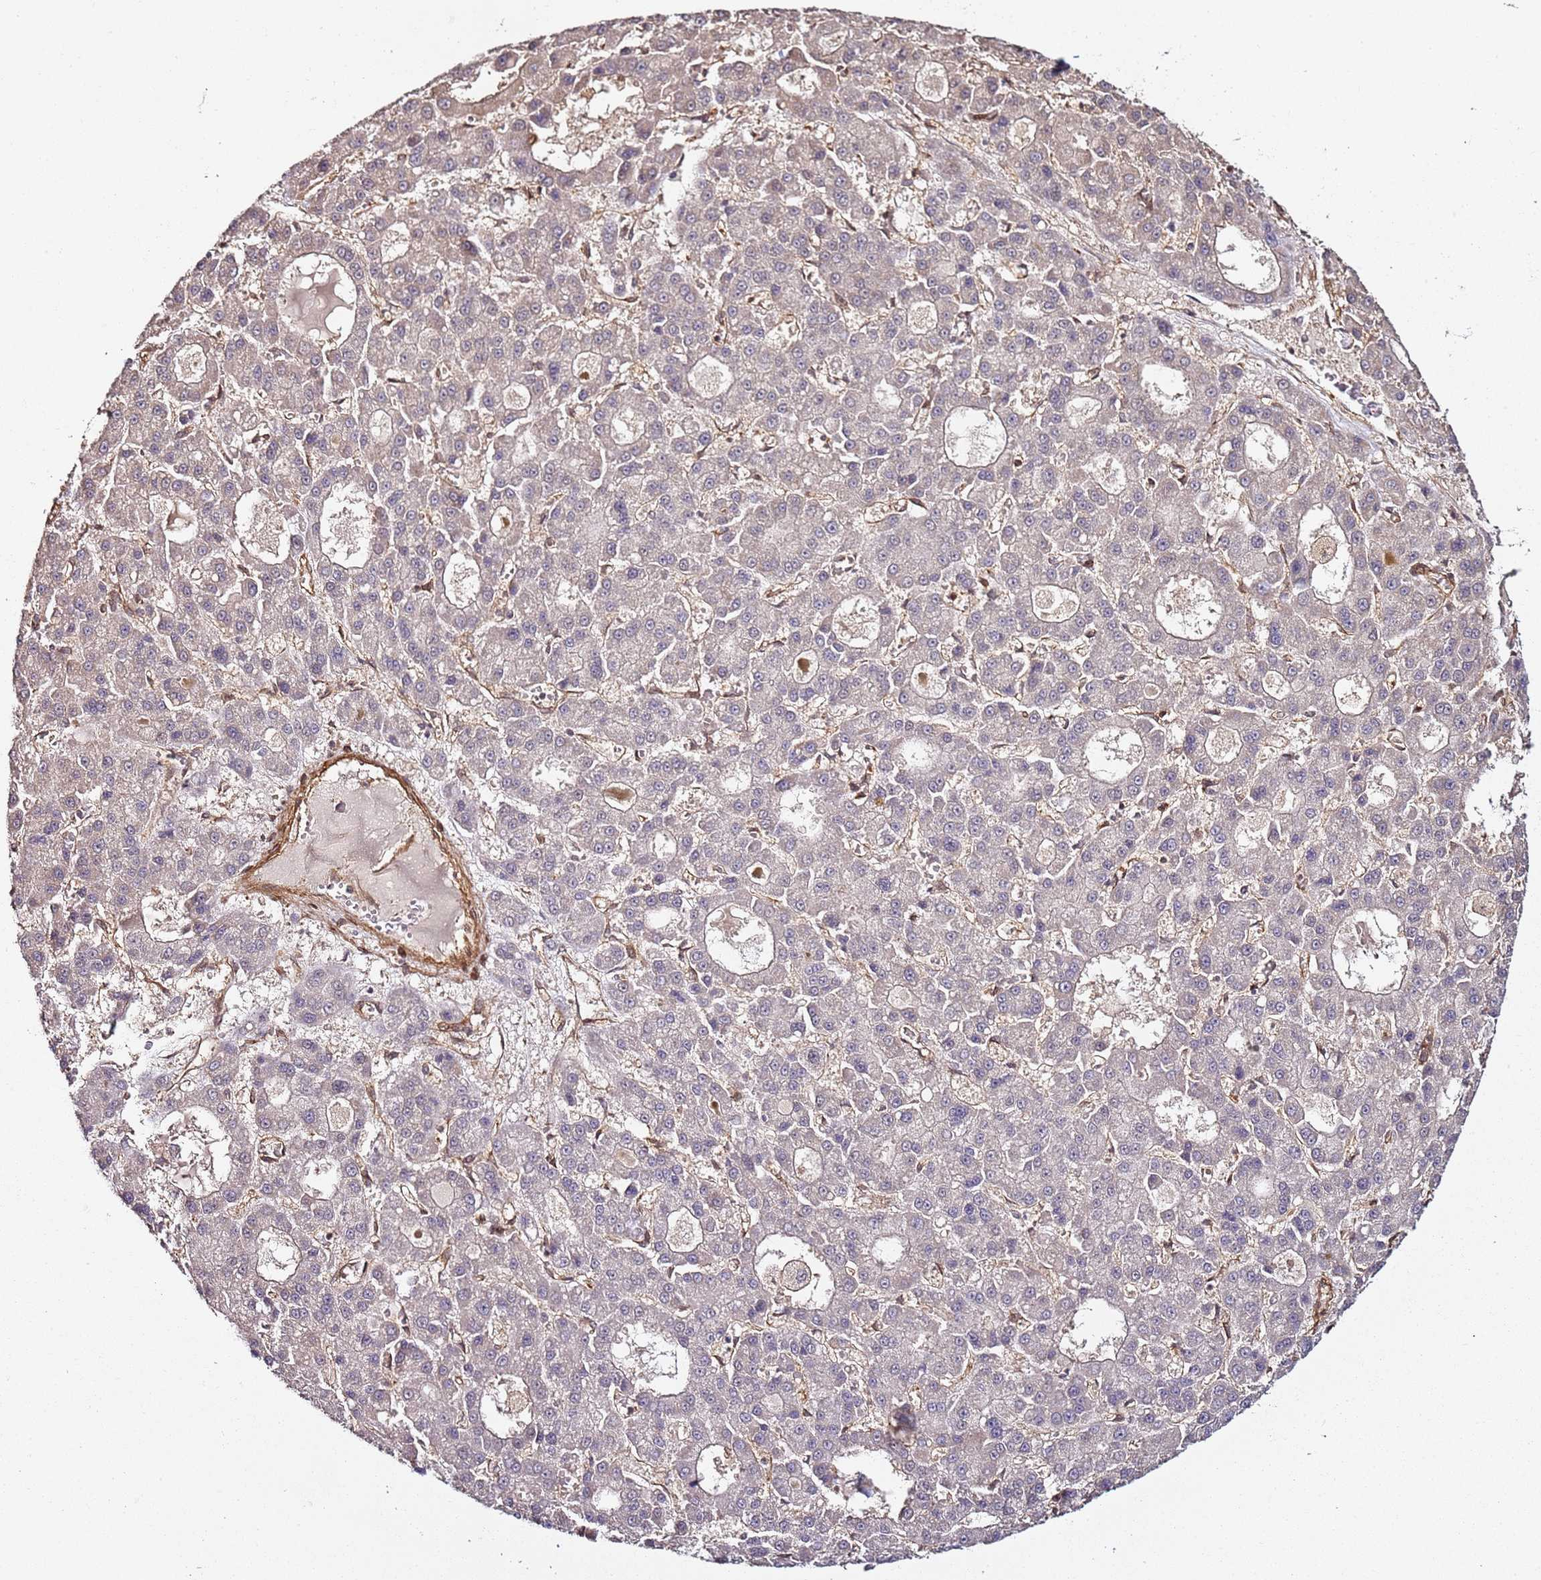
{"staining": {"intensity": "negative", "quantity": "none", "location": "none"}, "tissue": "liver cancer", "cell_type": "Tumor cells", "image_type": "cancer", "snomed": [{"axis": "morphology", "description": "Carcinoma, Hepatocellular, NOS"}, {"axis": "topography", "description": "Liver"}], "caption": "High magnification brightfield microscopy of liver cancer stained with DAB (brown) and counterstained with hematoxylin (blue): tumor cells show no significant positivity.", "gene": "CCNYL1", "patient": {"sex": "male", "age": 70}}